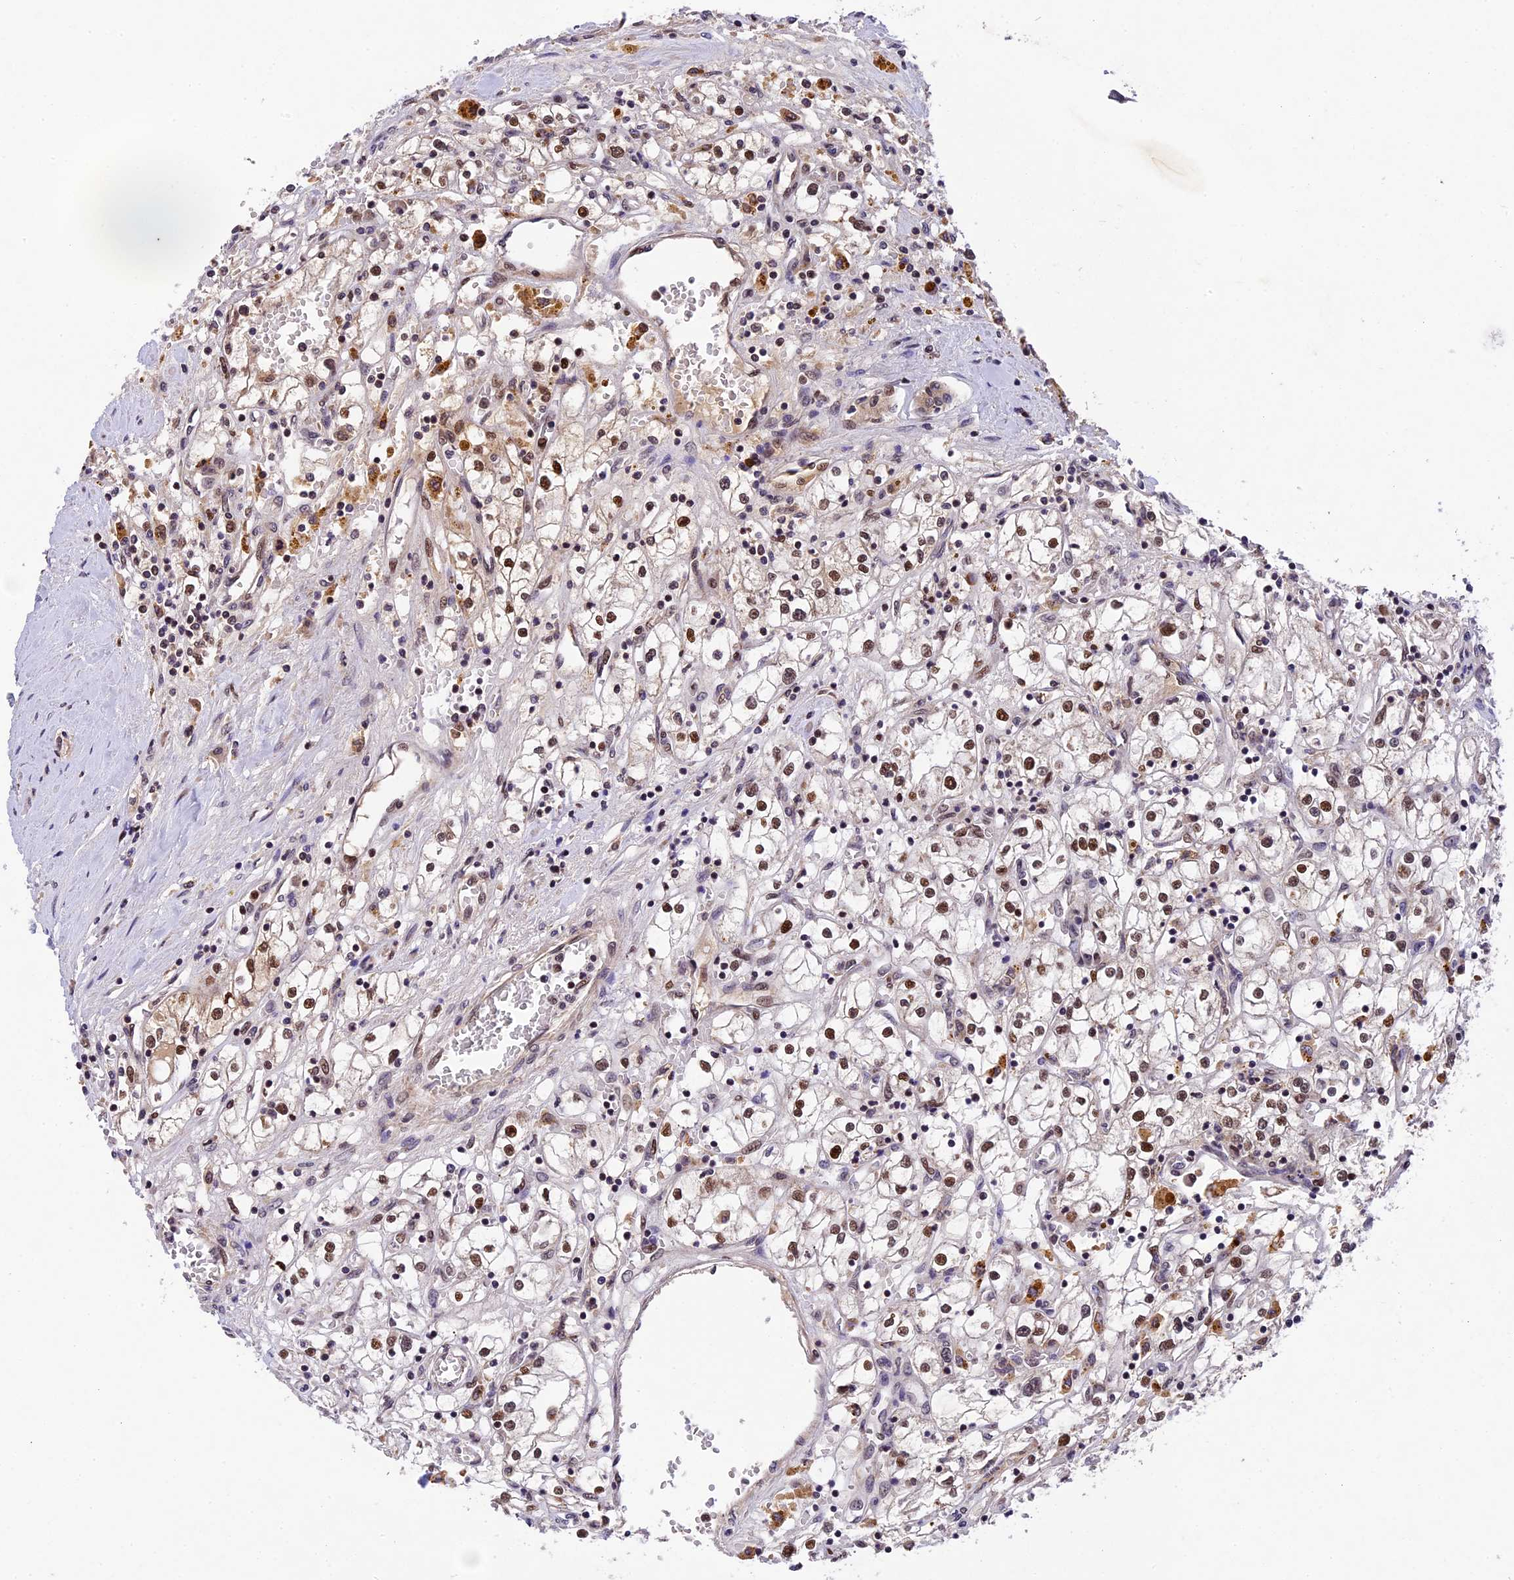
{"staining": {"intensity": "moderate", "quantity": ">75%", "location": "nuclear"}, "tissue": "renal cancer", "cell_type": "Tumor cells", "image_type": "cancer", "snomed": [{"axis": "morphology", "description": "Adenocarcinoma, NOS"}, {"axis": "topography", "description": "Kidney"}], "caption": "Moderate nuclear expression is identified in about >75% of tumor cells in renal cancer (adenocarcinoma).", "gene": "CCSER1", "patient": {"sex": "male", "age": 56}}